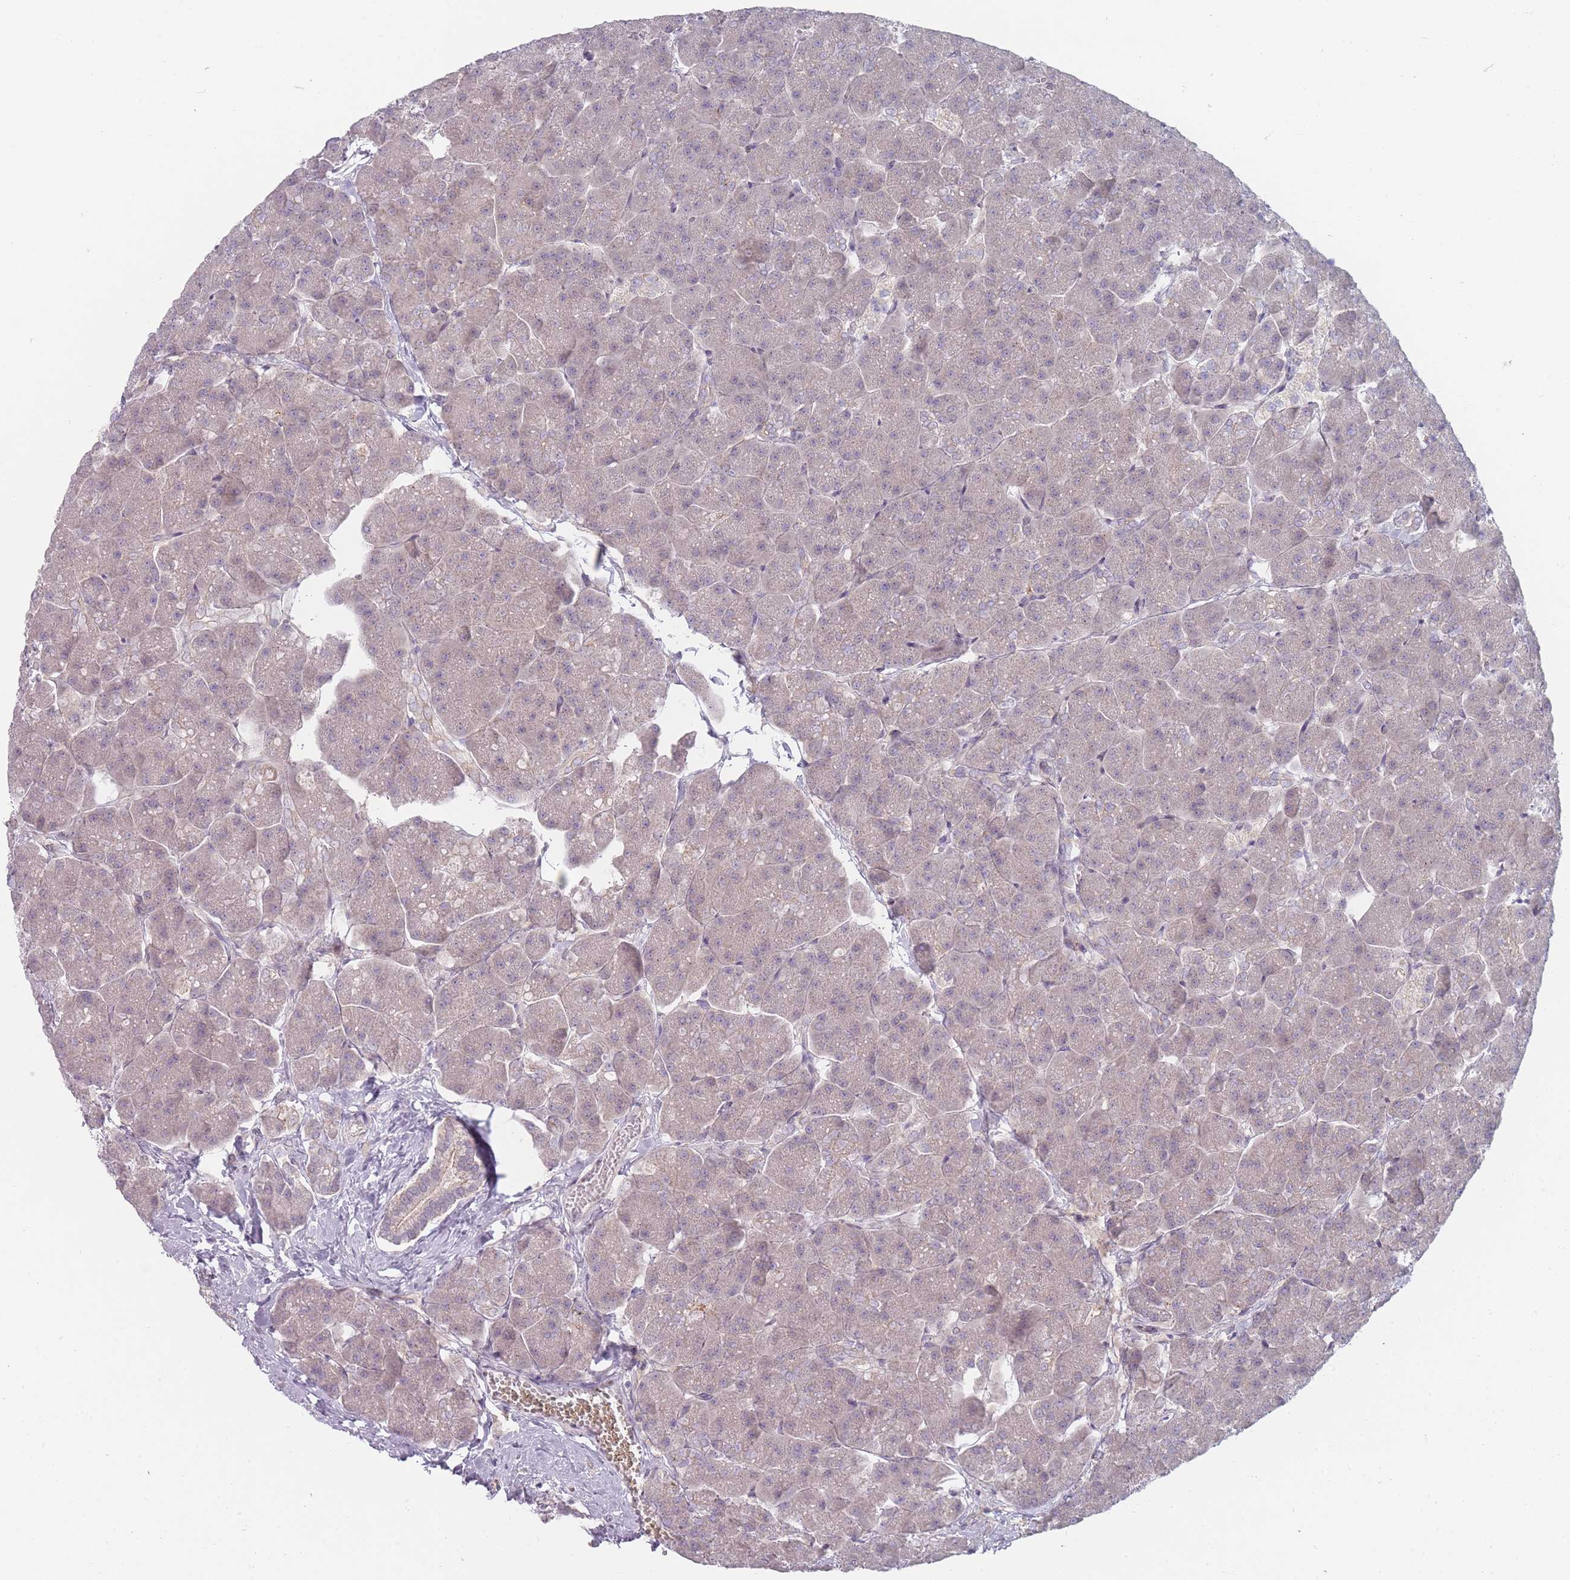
{"staining": {"intensity": "moderate", "quantity": "<25%", "location": "cytoplasmic/membranous"}, "tissue": "pancreas", "cell_type": "Exocrine glandular cells", "image_type": "normal", "snomed": [{"axis": "morphology", "description": "Normal tissue, NOS"}, {"axis": "topography", "description": "Pancreas"}, {"axis": "topography", "description": "Peripheral nerve tissue"}], "caption": "Human pancreas stained for a protein (brown) reveals moderate cytoplasmic/membranous positive staining in approximately <25% of exocrine glandular cells.", "gene": "PCDH12", "patient": {"sex": "male", "age": 54}}